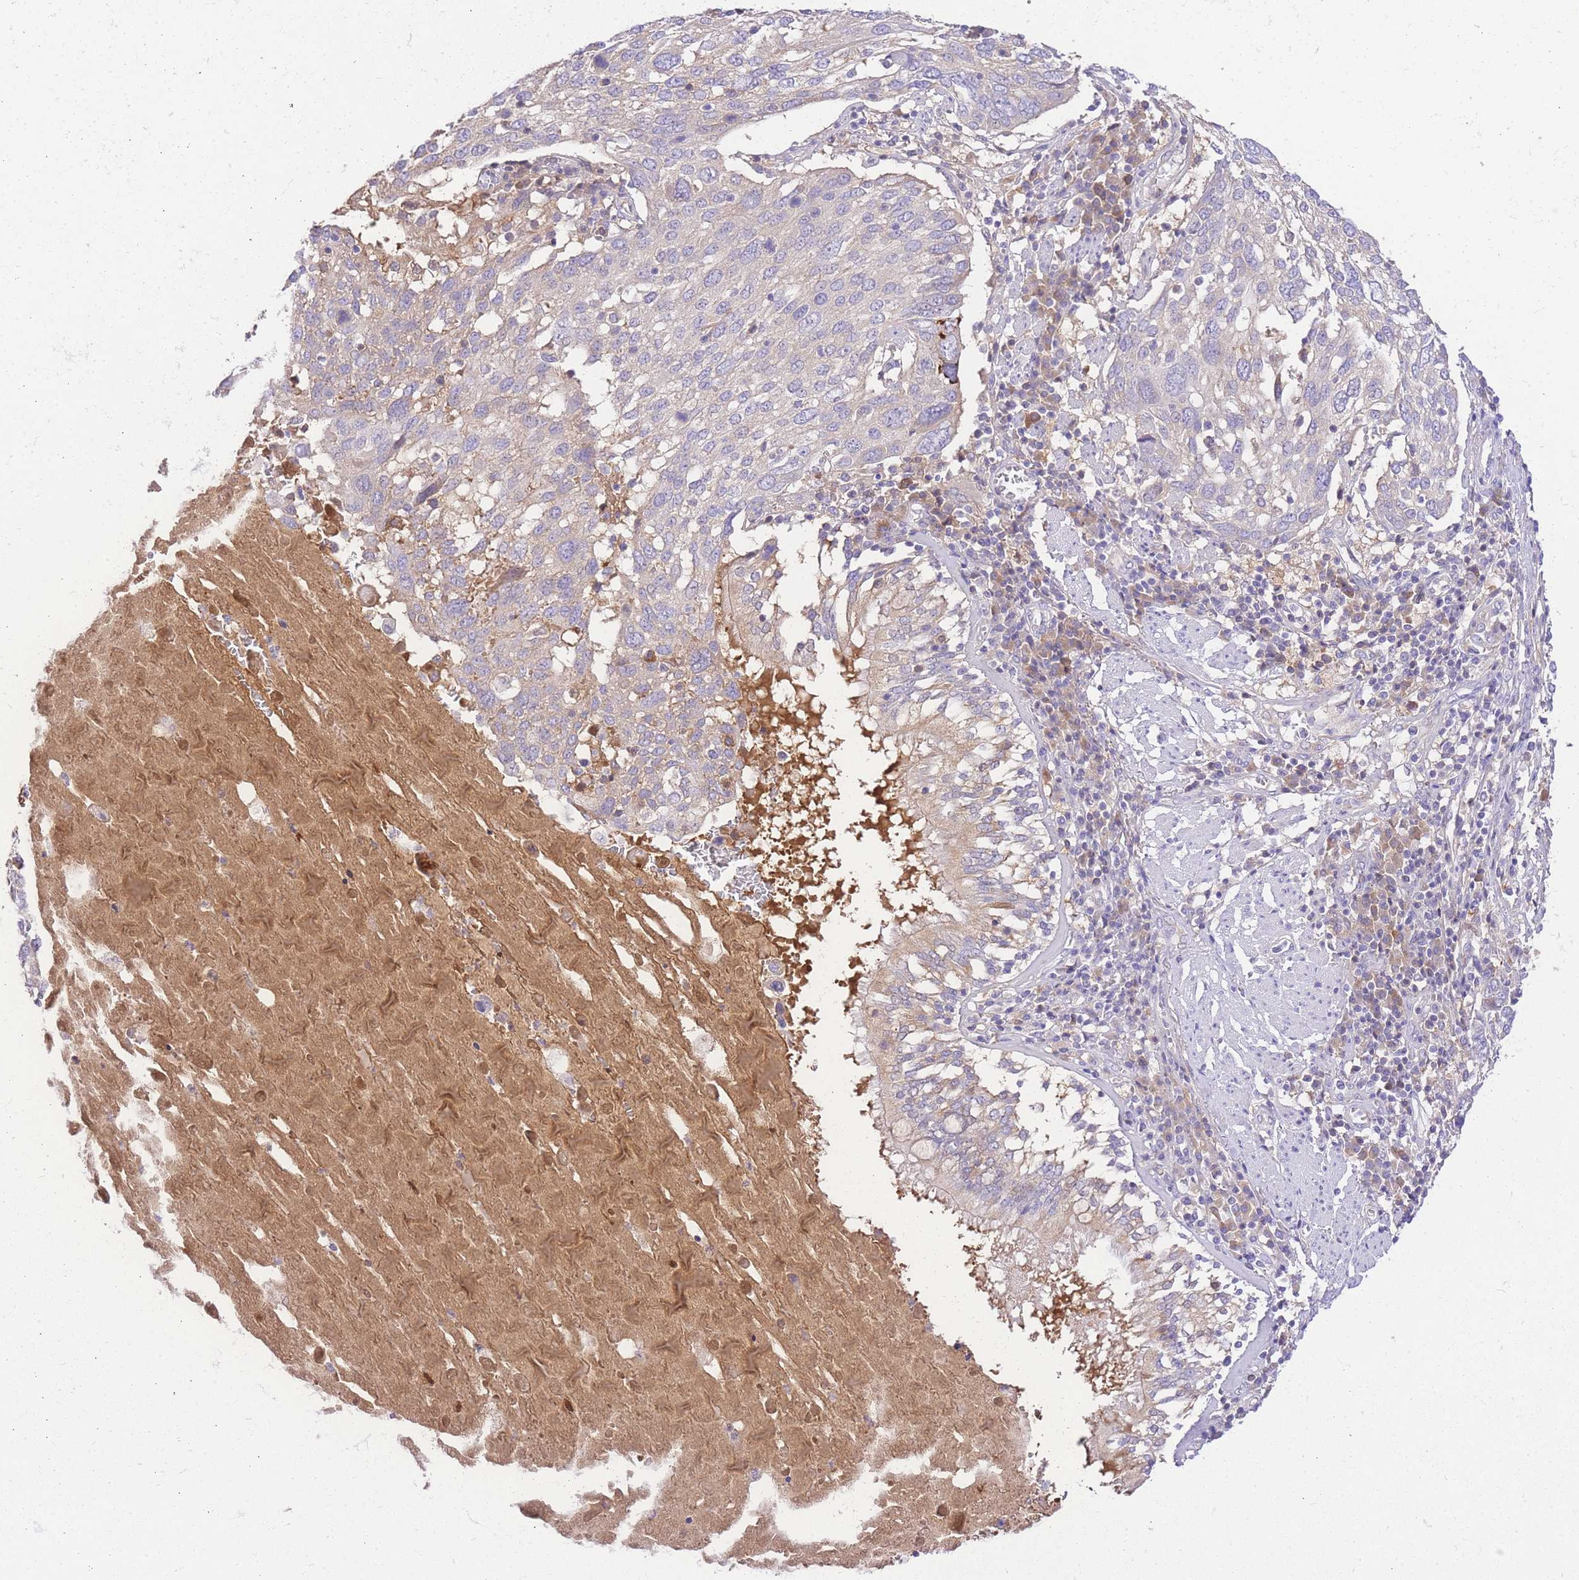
{"staining": {"intensity": "negative", "quantity": "none", "location": "none"}, "tissue": "lung cancer", "cell_type": "Tumor cells", "image_type": "cancer", "snomed": [{"axis": "morphology", "description": "Squamous cell carcinoma, NOS"}, {"axis": "topography", "description": "Lung"}], "caption": "The micrograph shows no staining of tumor cells in squamous cell carcinoma (lung).", "gene": "LIPH", "patient": {"sex": "male", "age": 65}}